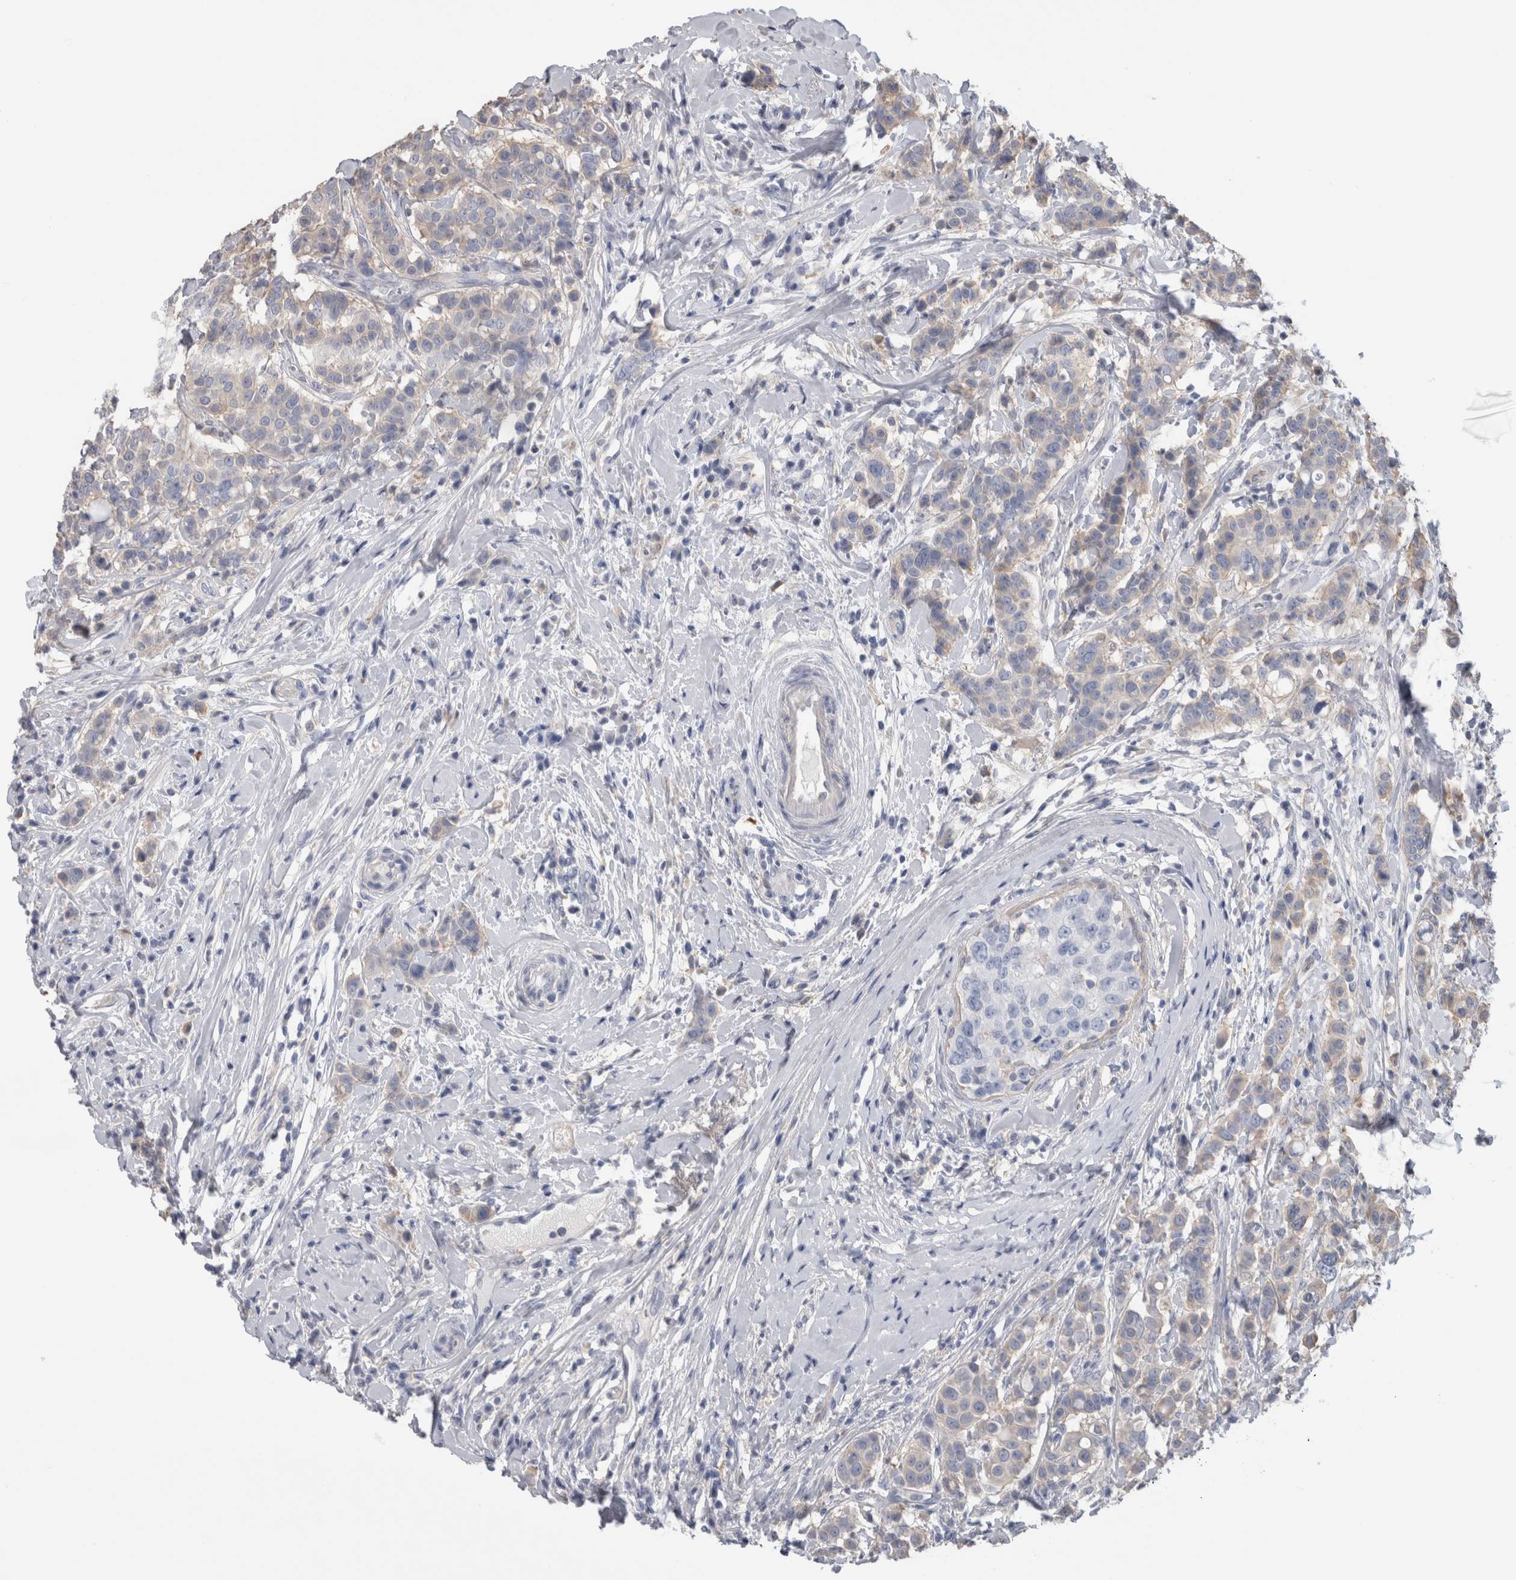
{"staining": {"intensity": "weak", "quantity": "<25%", "location": "cytoplasmic/membranous"}, "tissue": "breast cancer", "cell_type": "Tumor cells", "image_type": "cancer", "snomed": [{"axis": "morphology", "description": "Duct carcinoma"}, {"axis": "topography", "description": "Breast"}], "caption": "The histopathology image displays no staining of tumor cells in breast cancer (invasive ductal carcinoma). (Brightfield microscopy of DAB (3,3'-diaminobenzidine) immunohistochemistry at high magnification).", "gene": "SCRN1", "patient": {"sex": "female", "age": 27}}